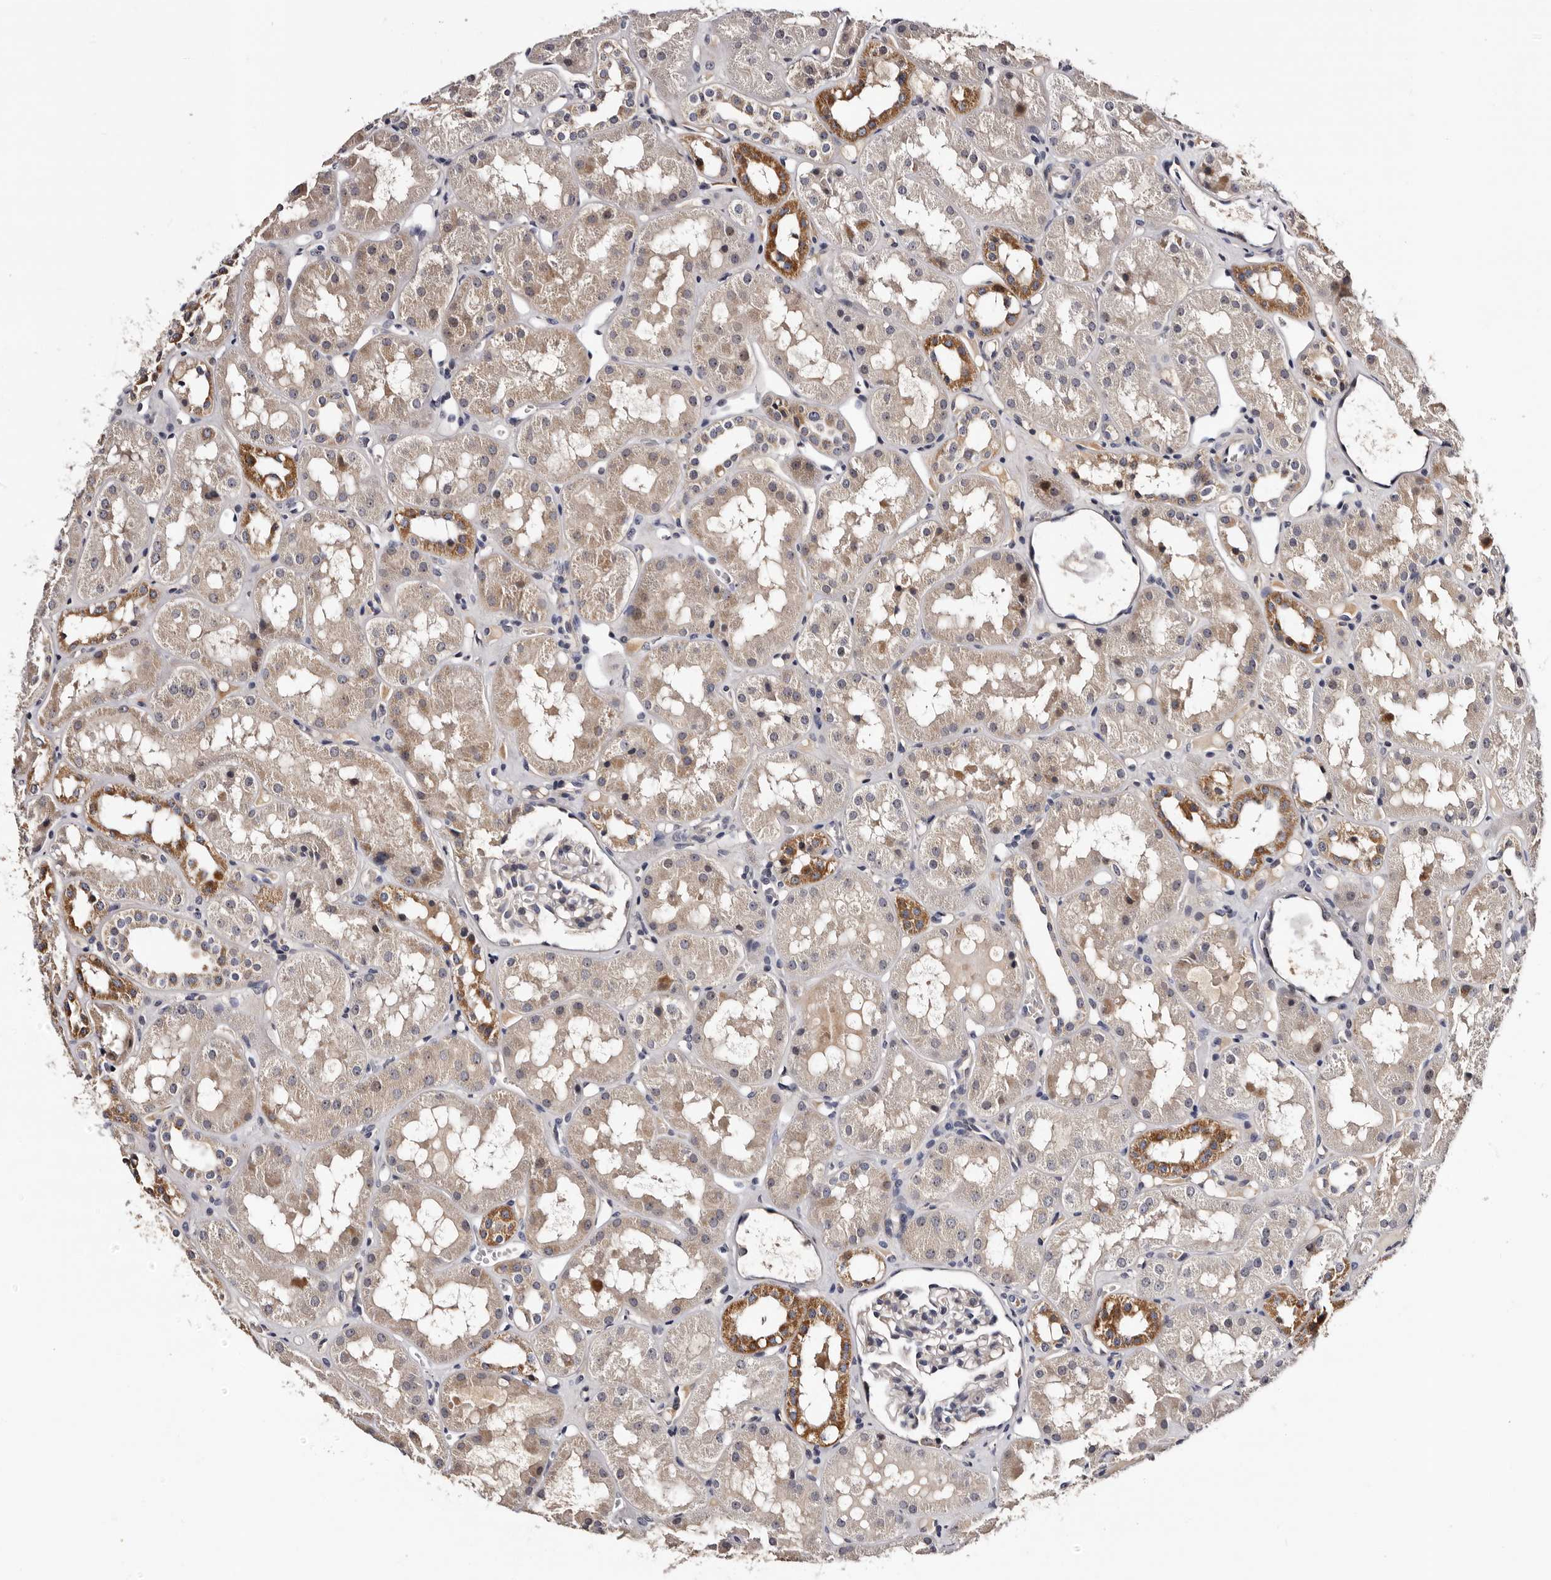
{"staining": {"intensity": "negative", "quantity": "none", "location": "none"}, "tissue": "kidney", "cell_type": "Cells in glomeruli", "image_type": "normal", "snomed": [{"axis": "morphology", "description": "Normal tissue, NOS"}, {"axis": "topography", "description": "Kidney"}], "caption": "A photomicrograph of human kidney is negative for staining in cells in glomeruli.", "gene": "TAF4B", "patient": {"sex": "male", "age": 16}}